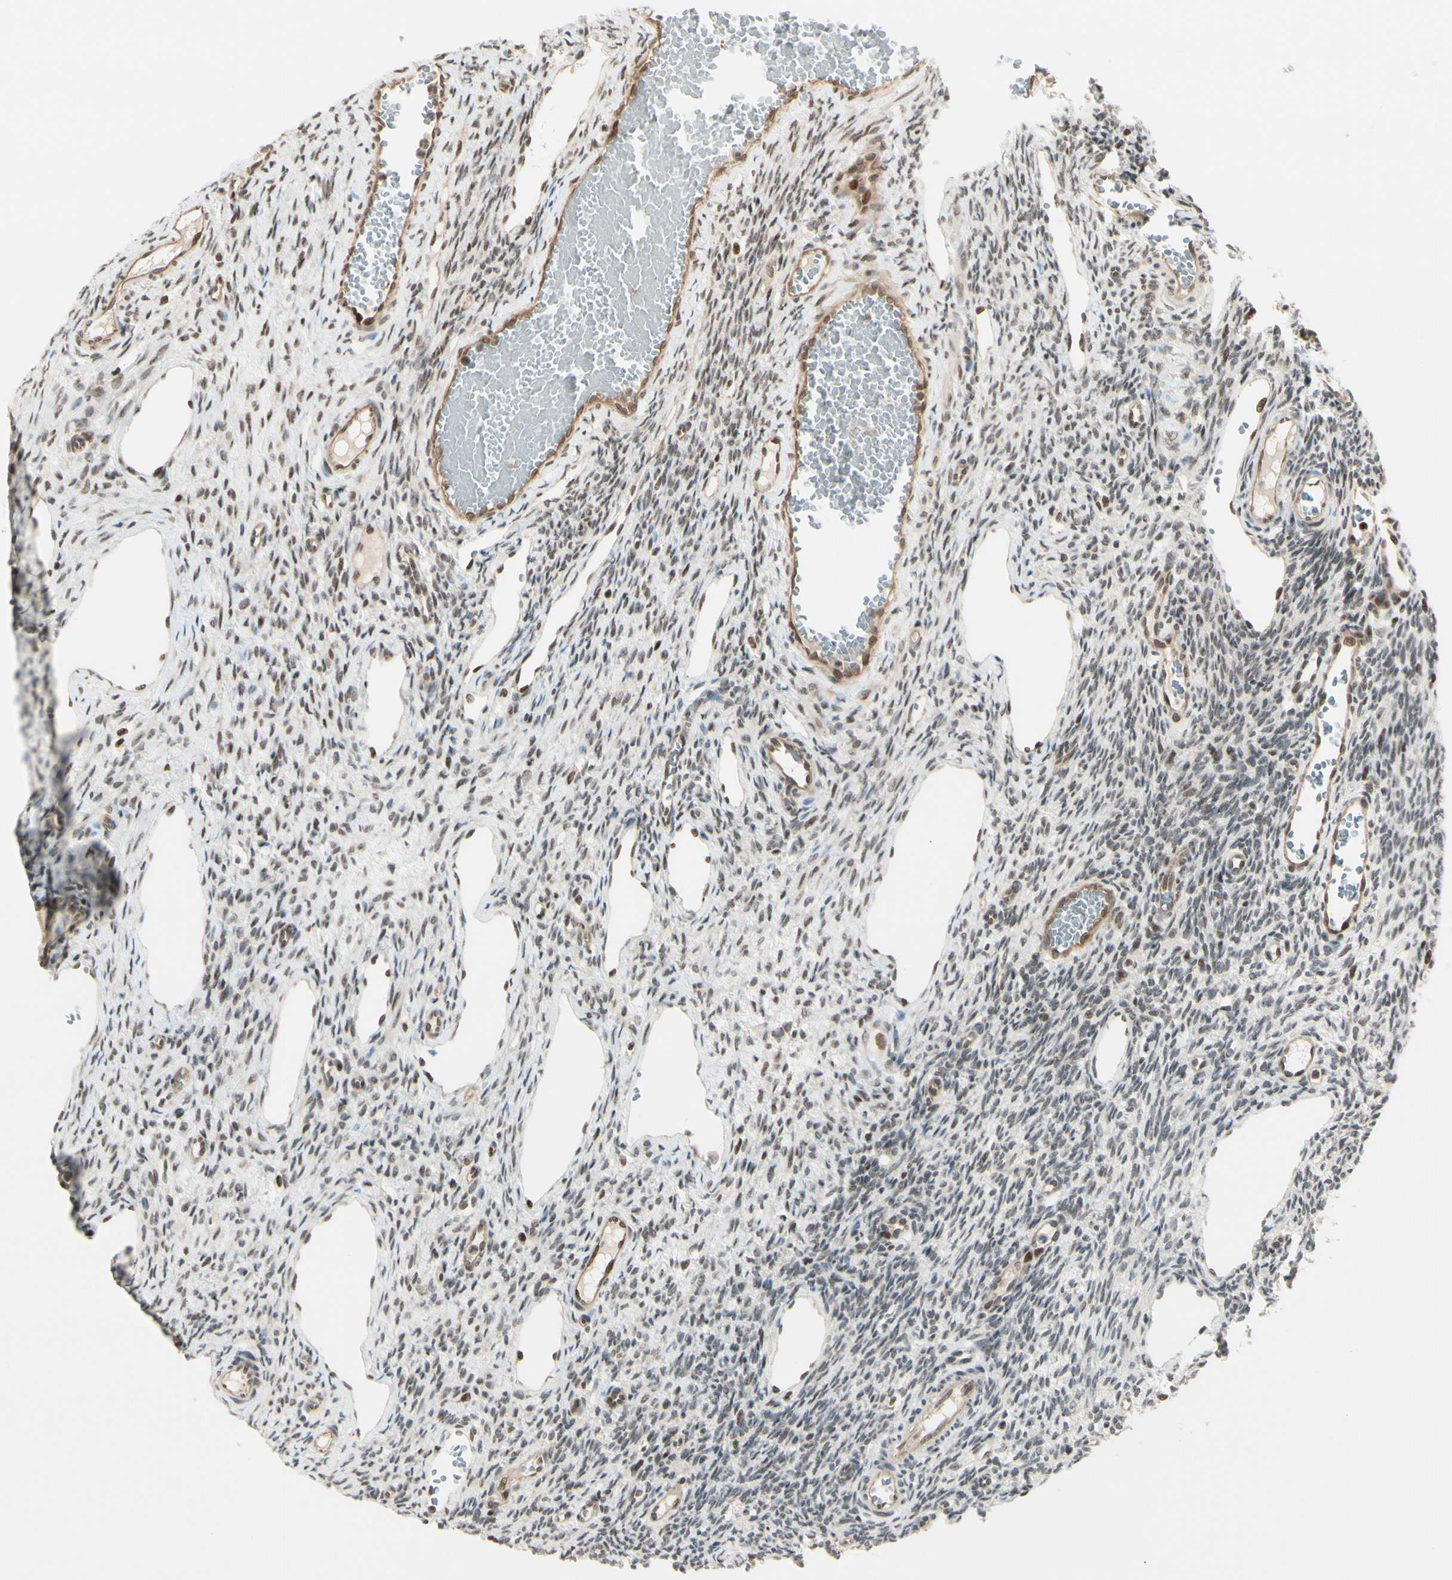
{"staining": {"intensity": "weak", "quantity": "25%-75%", "location": "nuclear"}, "tissue": "ovary", "cell_type": "Ovarian stroma cells", "image_type": "normal", "snomed": [{"axis": "morphology", "description": "Normal tissue, NOS"}, {"axis": "topography", "description": "Ovary"}], "caption": "High-magnification brightfield microscopy of benign ovary stained with DAB (brown) and counterstained with hematoxylin (blue). ovarian stroma cells exhibit weak nuclear expression is identified in about25%-75% of cells.", "gene": "SUFU", "patient": {"sex": "female", "age": 33}}